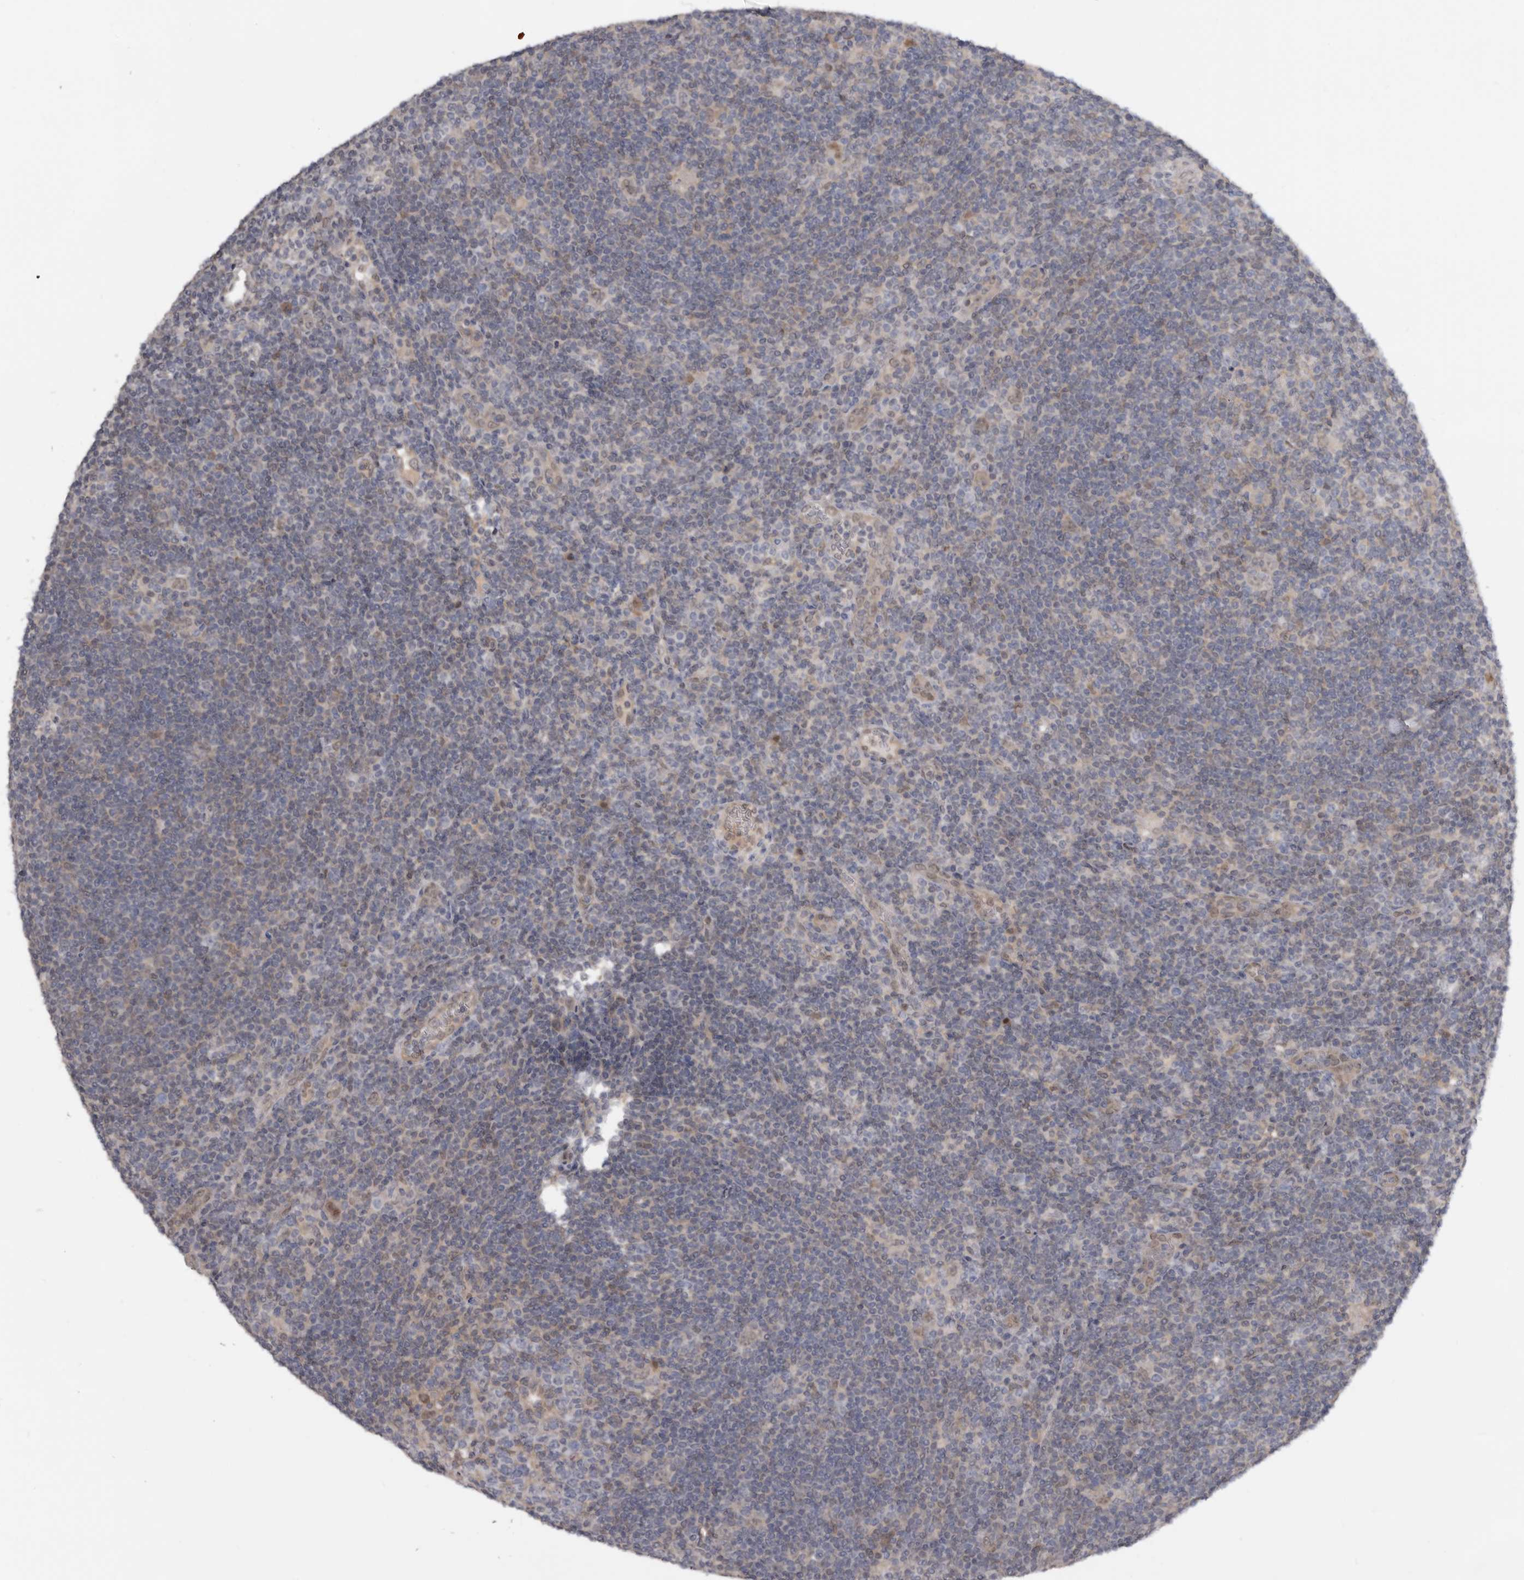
{"staining": {"intensity": "weak", "quantity": "25%-75%", "location": "nuclear"}, "tissue": "lymphoma", "cell_type": "Tumor cells", "image_type": "cancer", "snomed": [{"axis": "morphology", "description": "Hodgkin's disease, NOS"}, {"axis": "topography", "description": "Lymph node"}], "caption": "Weak nuclear protein positivity is seen in approximately 25%-75% of tumor cells in Hodgkin's disease.", "gene": "RBKS", "patient": {"sex": "female", "age": 57}}